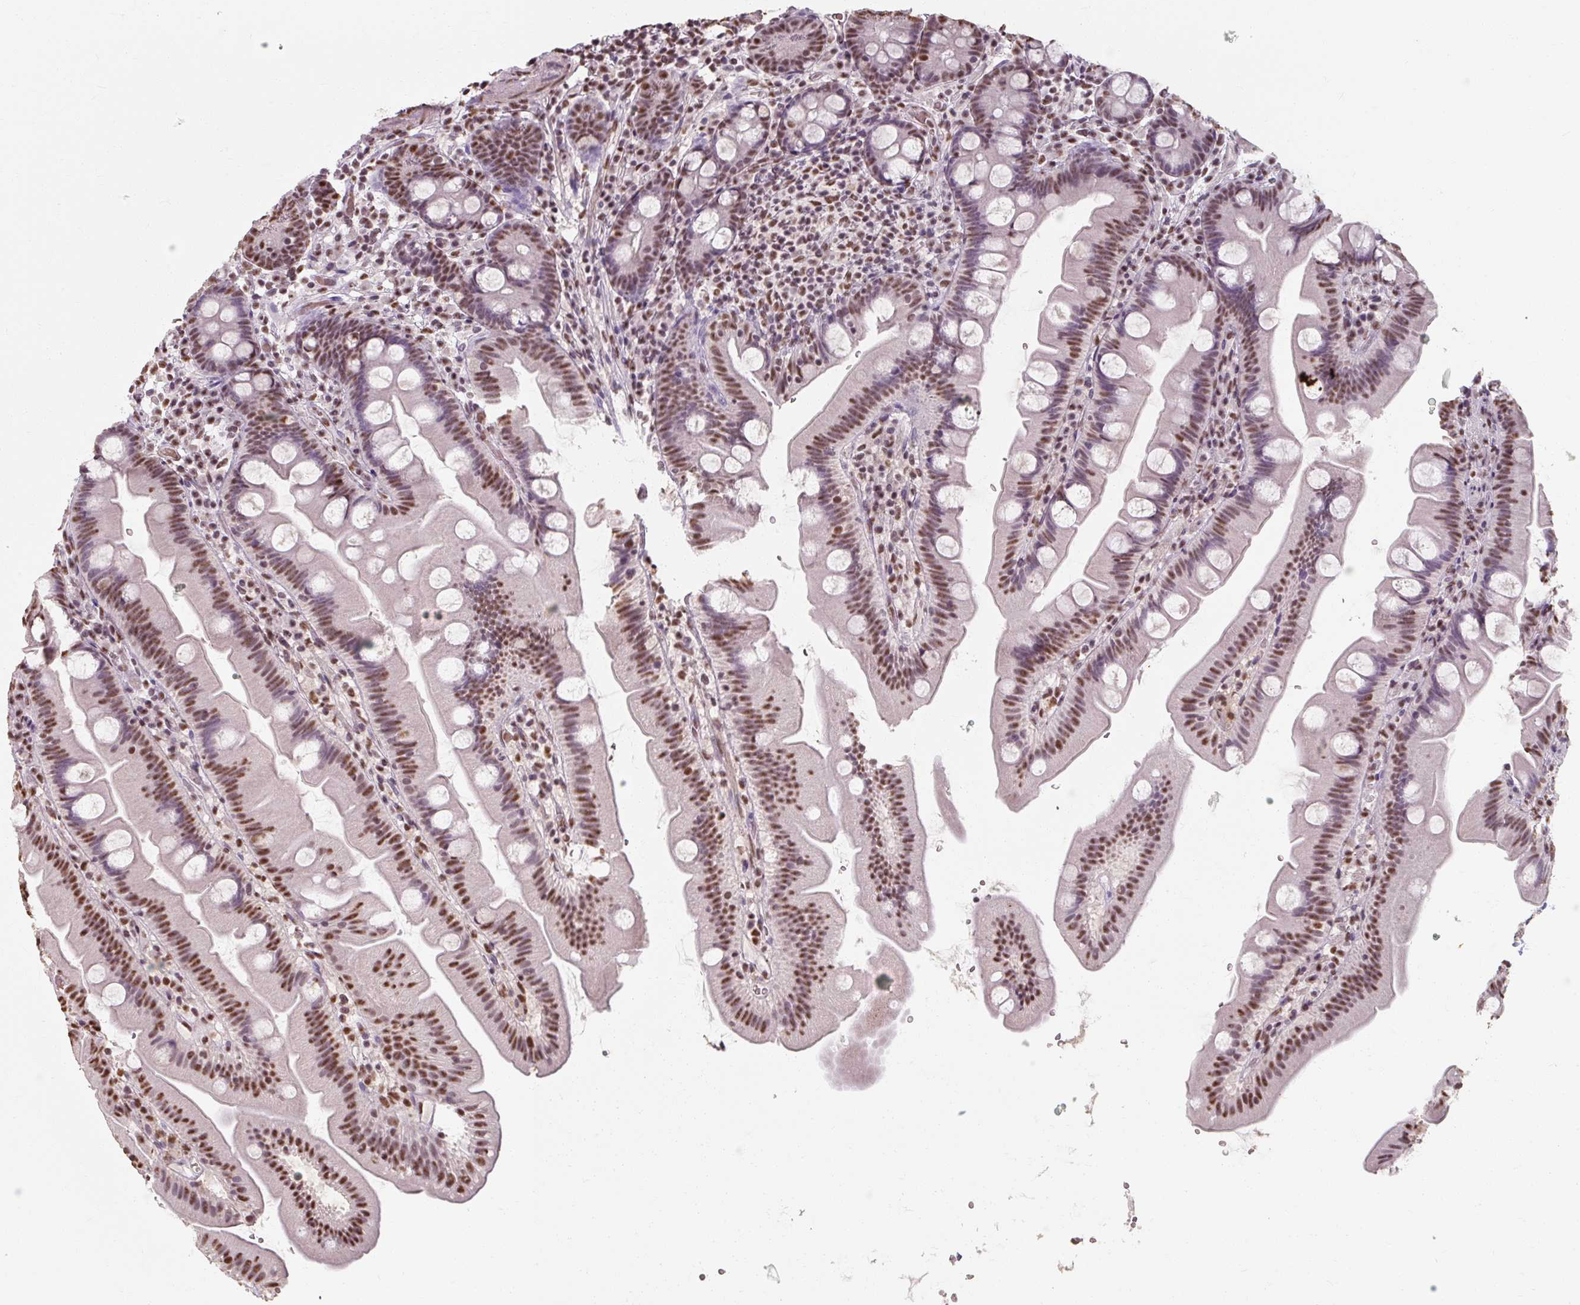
{"staining": {"intensity": "moderate", "quantity": "25%-75%", "location": "nuclear"}, "tissue": "small intestine", "cell_type": "Glandular cells", "image_type": "normal", "snomed": [{"axis": "morphology", "description": "Normal tissue, NOS"}, {"axis": "topography", "description": "Small intestine"}], "caption": "Immunohistochemical staining of normal small intestine shows 25%-75% levels of moderate nuclear protein positivity in approximately 25%-75% of glandular cells.", "gene": "ENSG00000291316", "patient": {"sex": "female", "age": 68}}